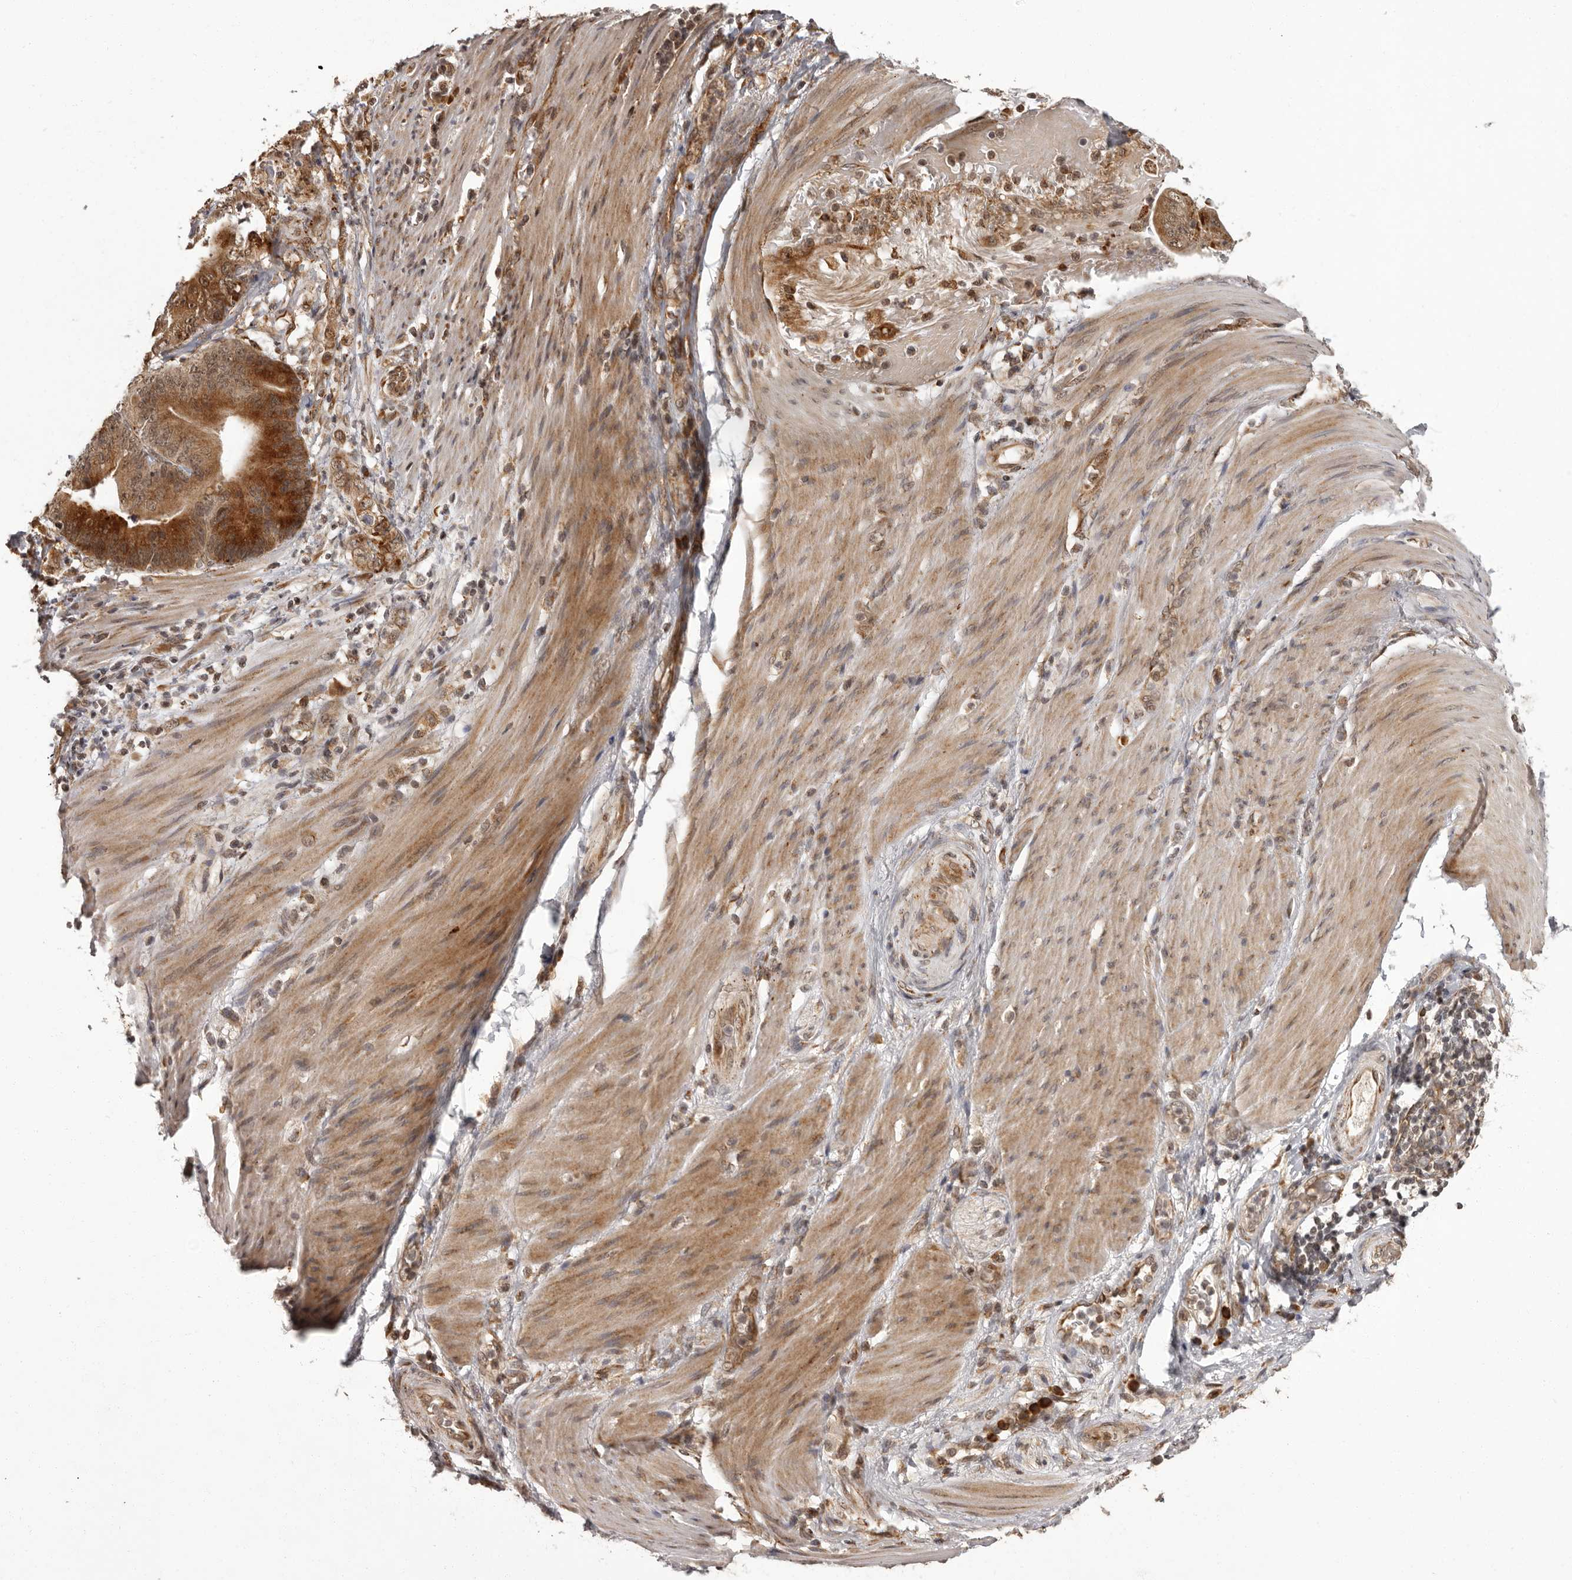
{"staining": {"intensity": "strong", "quantity": ">75%", "location": "cytoplasmic/membranous"}, "tissue": "stomach cancer", "cell_type": "Tumor cells", "image_type": "cancer", "snomed": [{"axis": "morphology", "description": "Adenocarcinoma, NOS"}, {"axis": "topography", "description": "Stomach"}], "caption": "Protein expression analysis of stomach adenocarcinoma exhibits strong cytoplasmic/membranous positivity in approximately >75% of tumor cells.", "gene": "IL32", "patient": {"sex": "female", "age": 73}}